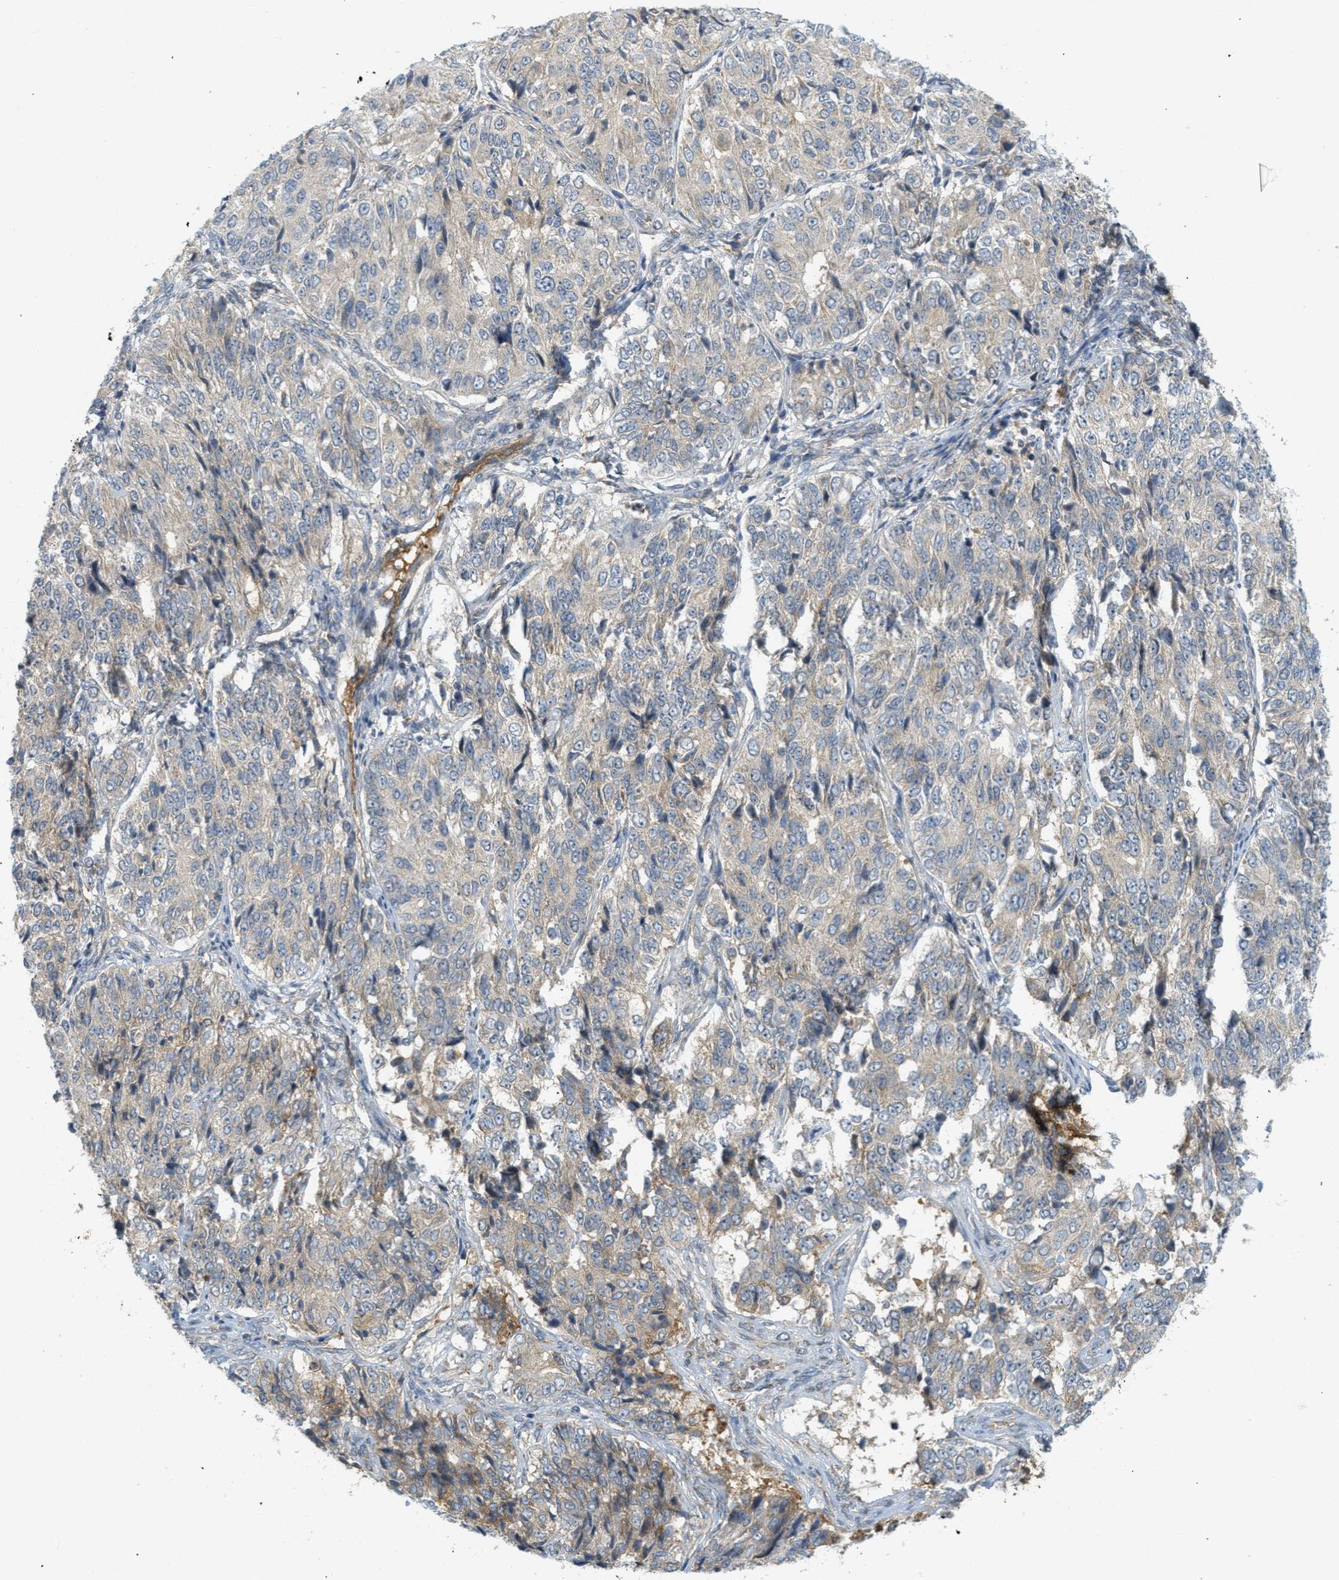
{"staining": {"intensity": "moderate", "quantity": "<25%", "location": "cytoplasmic/membranous"}, "tissue": "ovarian cancer", "cell_type": "Tumor cells", "image_type": "cancer", "snomed": [{"axis": "morphology", "description": "Carcinoma, endometroid"}, {"axis": "topography", "description": "Ovary"}], "caption": "Endometroid carcinoma (ovarian) was stained to show a protein in brown. There is low levels of moderate cytoplasmic/membranous staining in about <25% of tumor cells.", "gene": "PROC", "patient": {"sex": "female", "age": 51}}